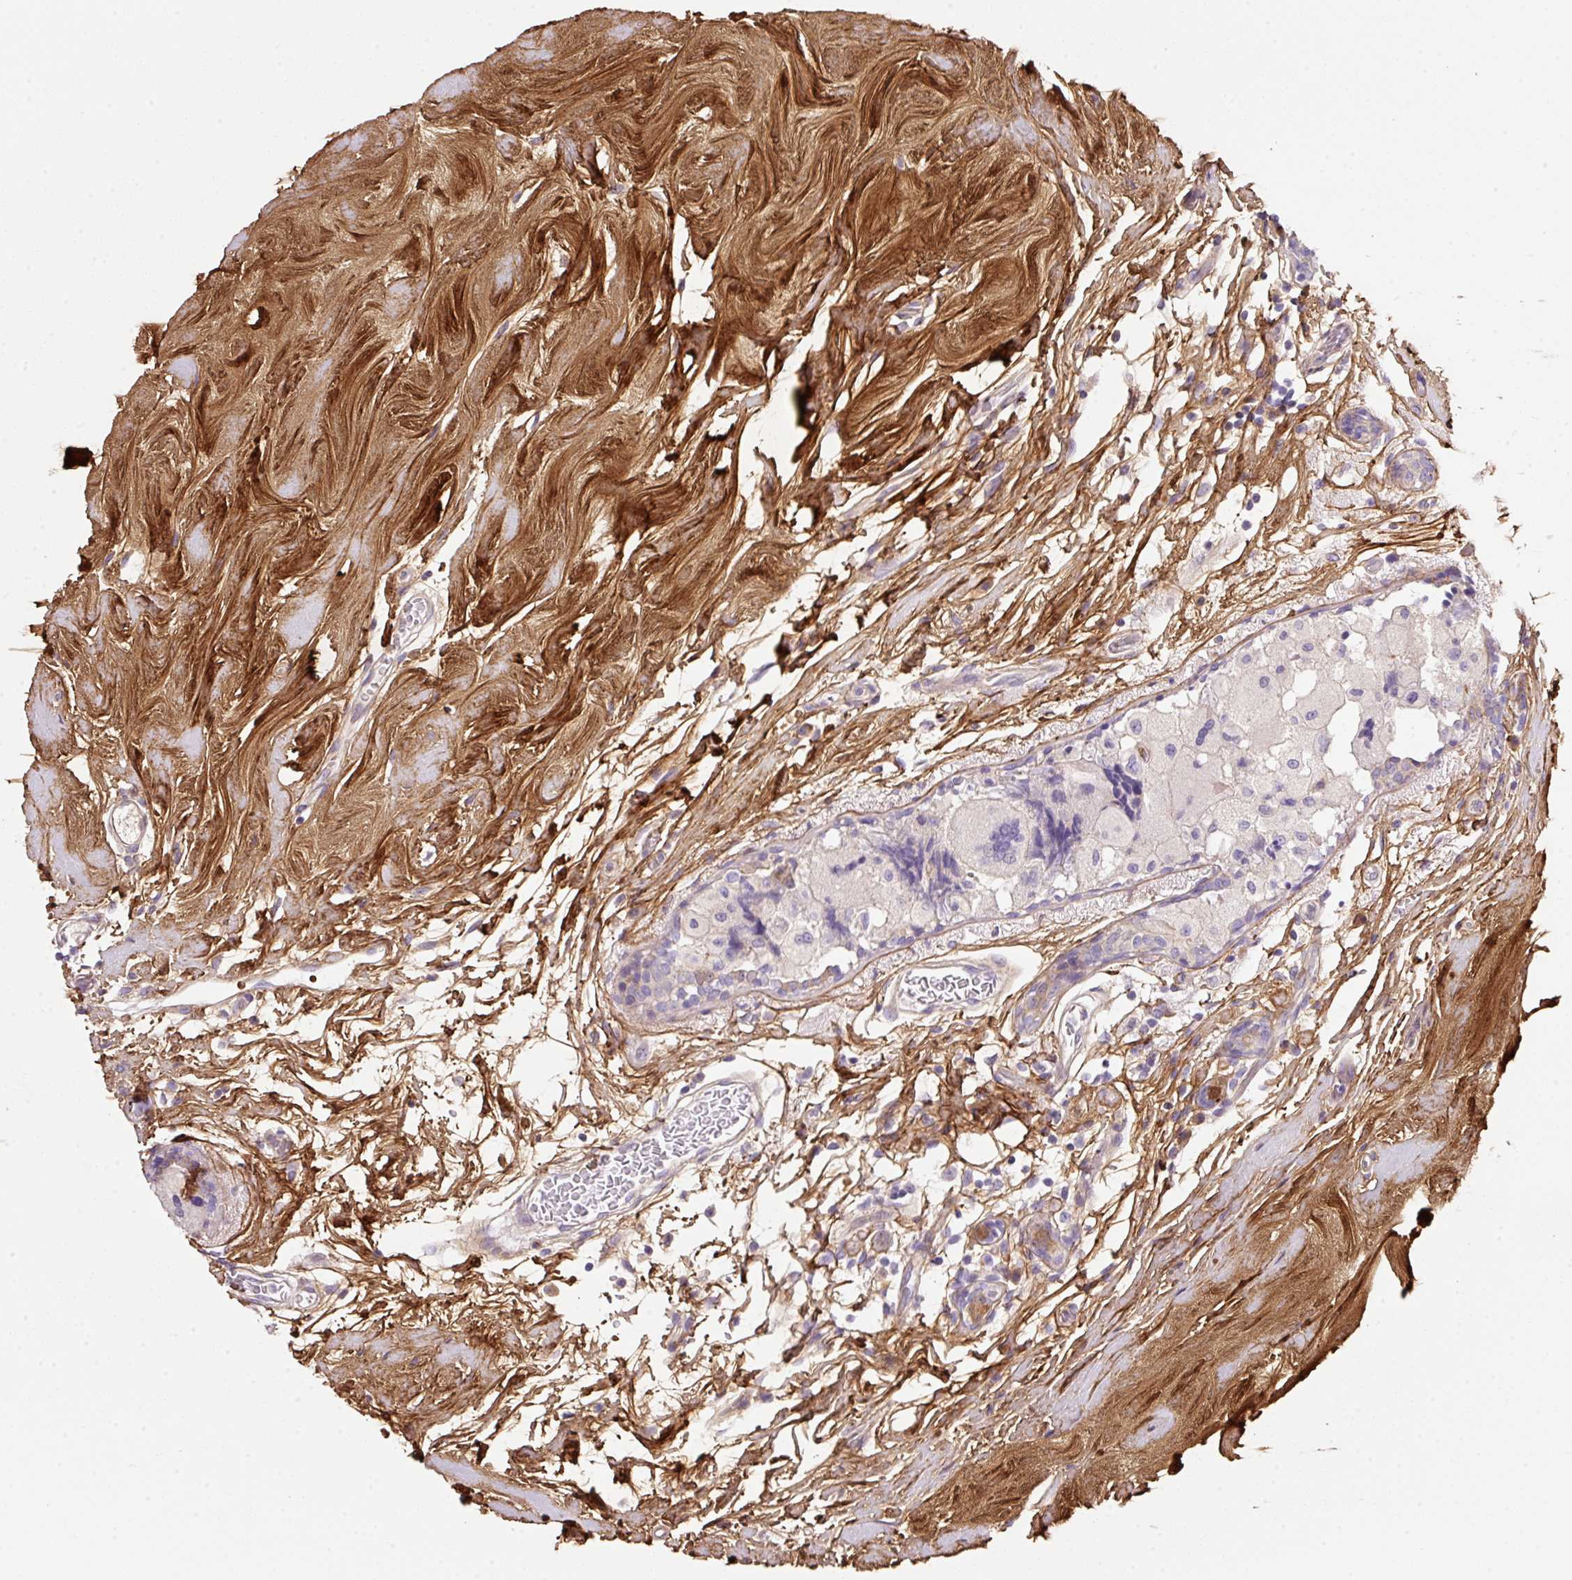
{"staining": {"intensity": "negative", "quantity": "none", "location": "none"}, "tissue": "breast cancer", "cell_type": "Tumor cells", "image_type": "cancer", "snomed": [{"axis": "morphology", "description": "Normal tissue, NOS"}, {"axis": "morphology", "description": "Duct carcinoma"}, {"axis": "topography", "description": "Breast"}], "caption": "IHC image of human breast infiltrating ductal carcinoma stained for a protein (brown), which demonstrates no staining in tumor cells.", "gene": "SOS2", "patient": {"sex": "female", "age": 62}}